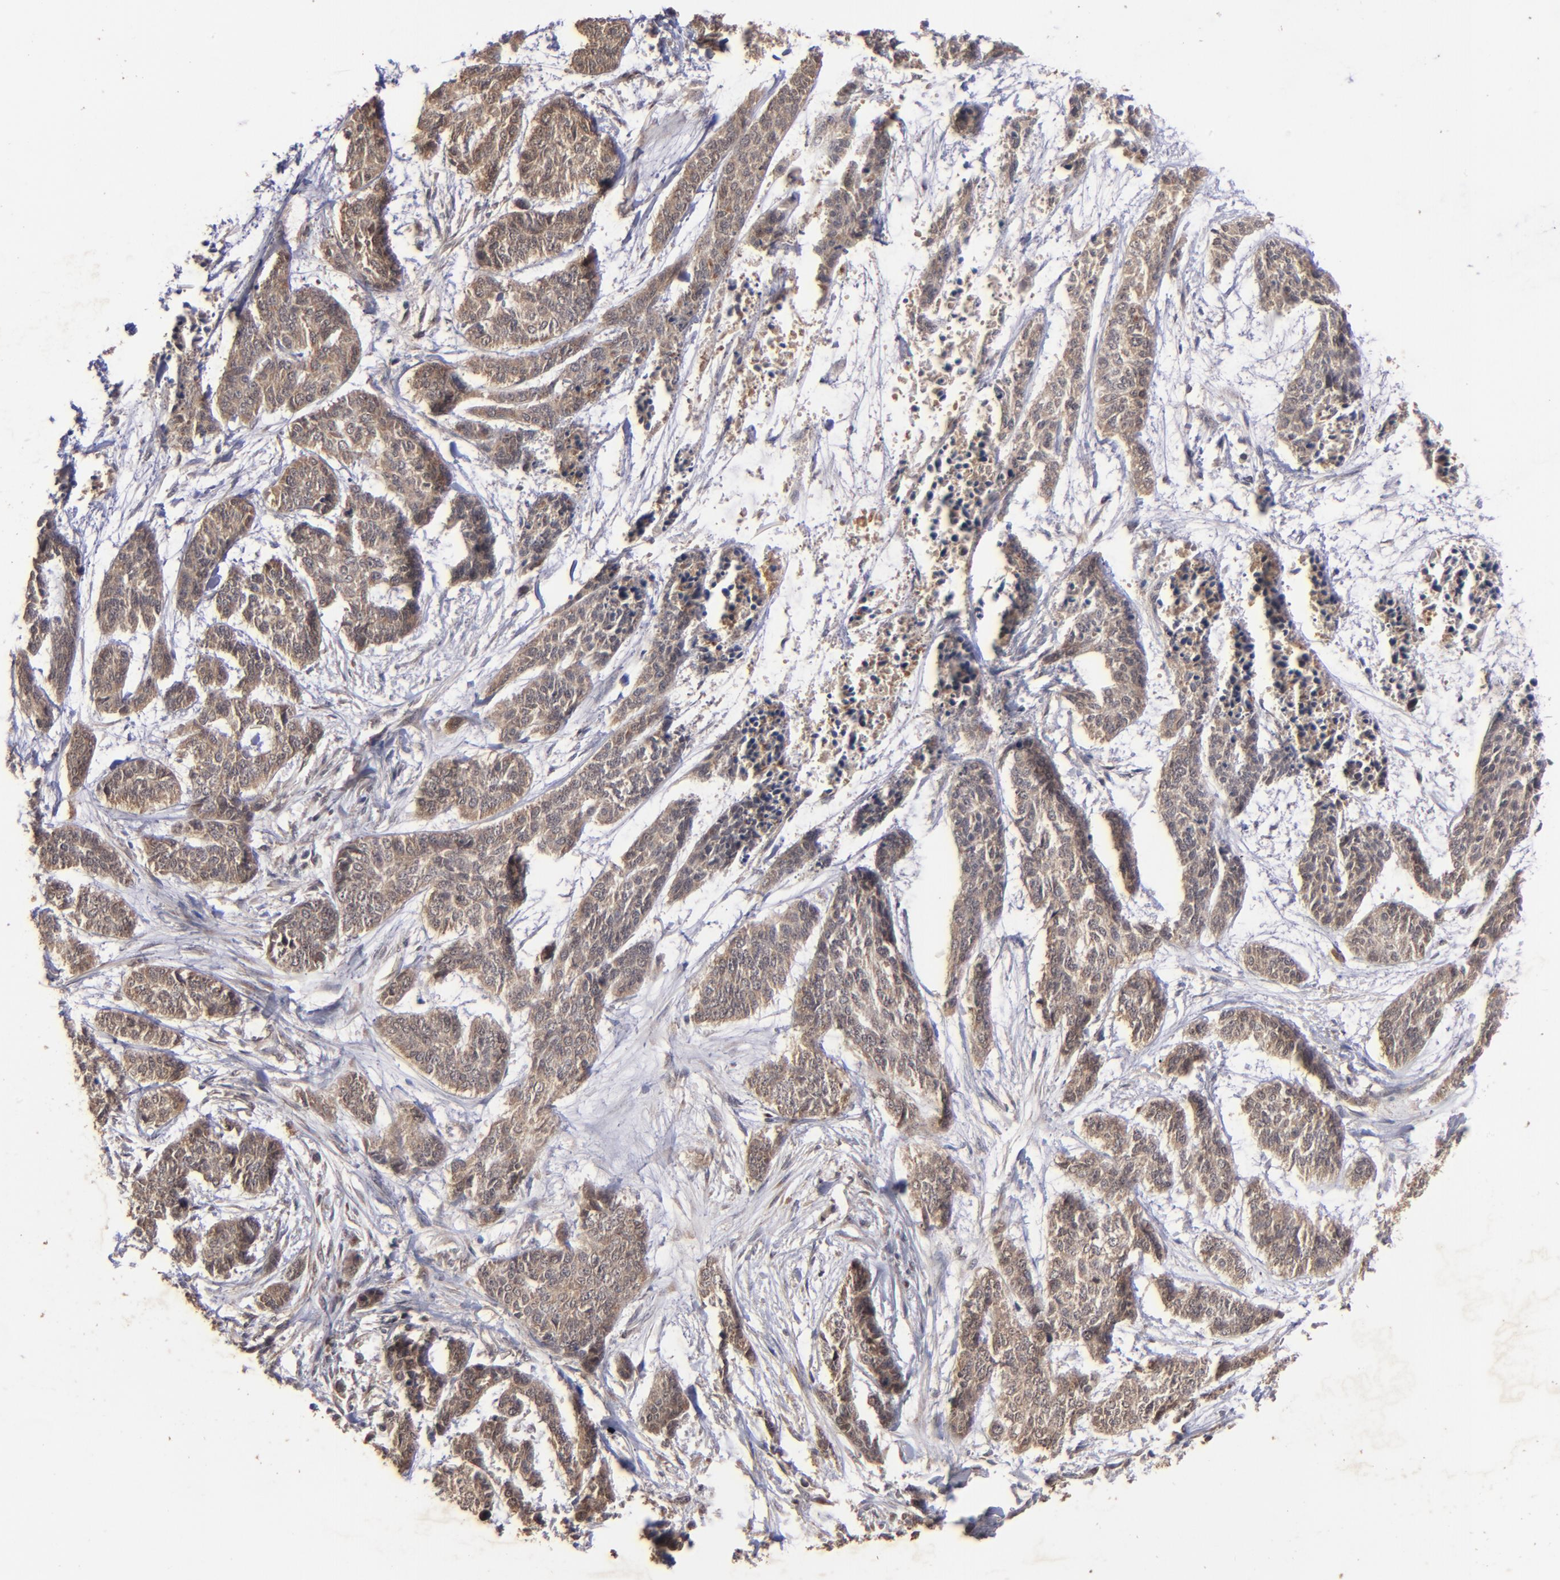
{"staining": {"intensity": "moderate", "quantity": ">75%", "location": "cytoplasmic/membranous"}, "tissue": "skin cancer", "cell_type": "Tumor cells", "image_type": "cancer", "snomed": [{"axis": "morphology", "description": "Basal cell carcinoma"}, {"axis": "topography", "description": "Skin"}], "caption": "Protein expression analysis of human skin cancer reveals moderate cytoplasmic/membranous expression in approximately >75% of tumor cells.", "gene": "TENM1", "patient": {"sex": "female", "age": 64}}